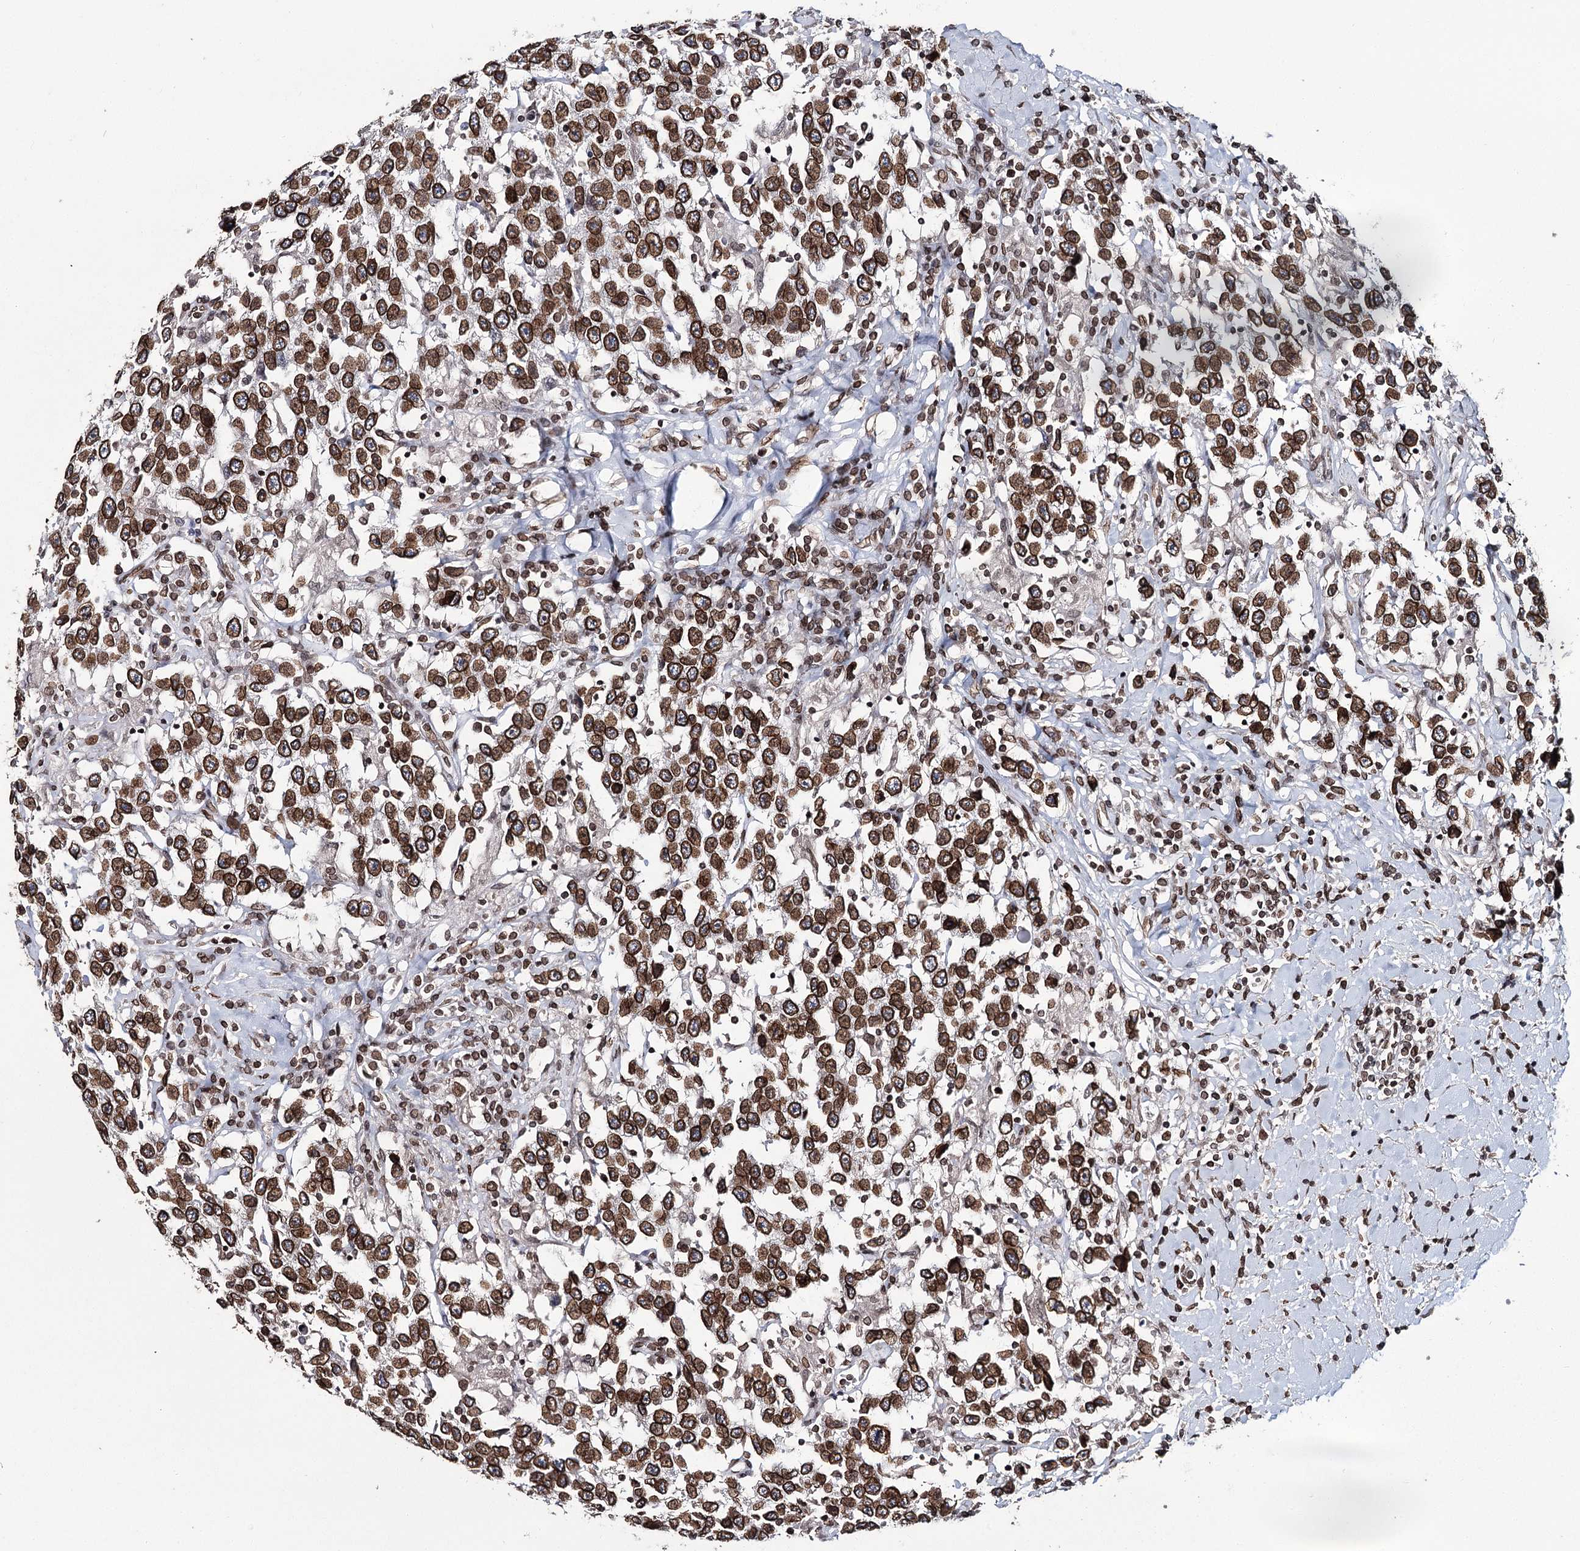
{"staining": {"intensity": "strong", "quantity": ">75%", "location": "cytoplasmic/membranous,nuclear"}, "tissue": "testis cancer", "cell_type": "Tumor cells", "image_type": "cancer", "snomed": [{"axis": "morphology", "description": "Seminoma, NOS"}, {"axis": "topography", "description": "Testis"}], "caption": "Immunohistochemistry histopathology image of human seminoma (testis) stained for a protein (brown), which shows high levels of strong cytoplasmic/membranous and nuclear expression in approximately >75% of tumor cells.", "gene": "KIAA0930", "patient": {"sex": "male", "age": 41}}